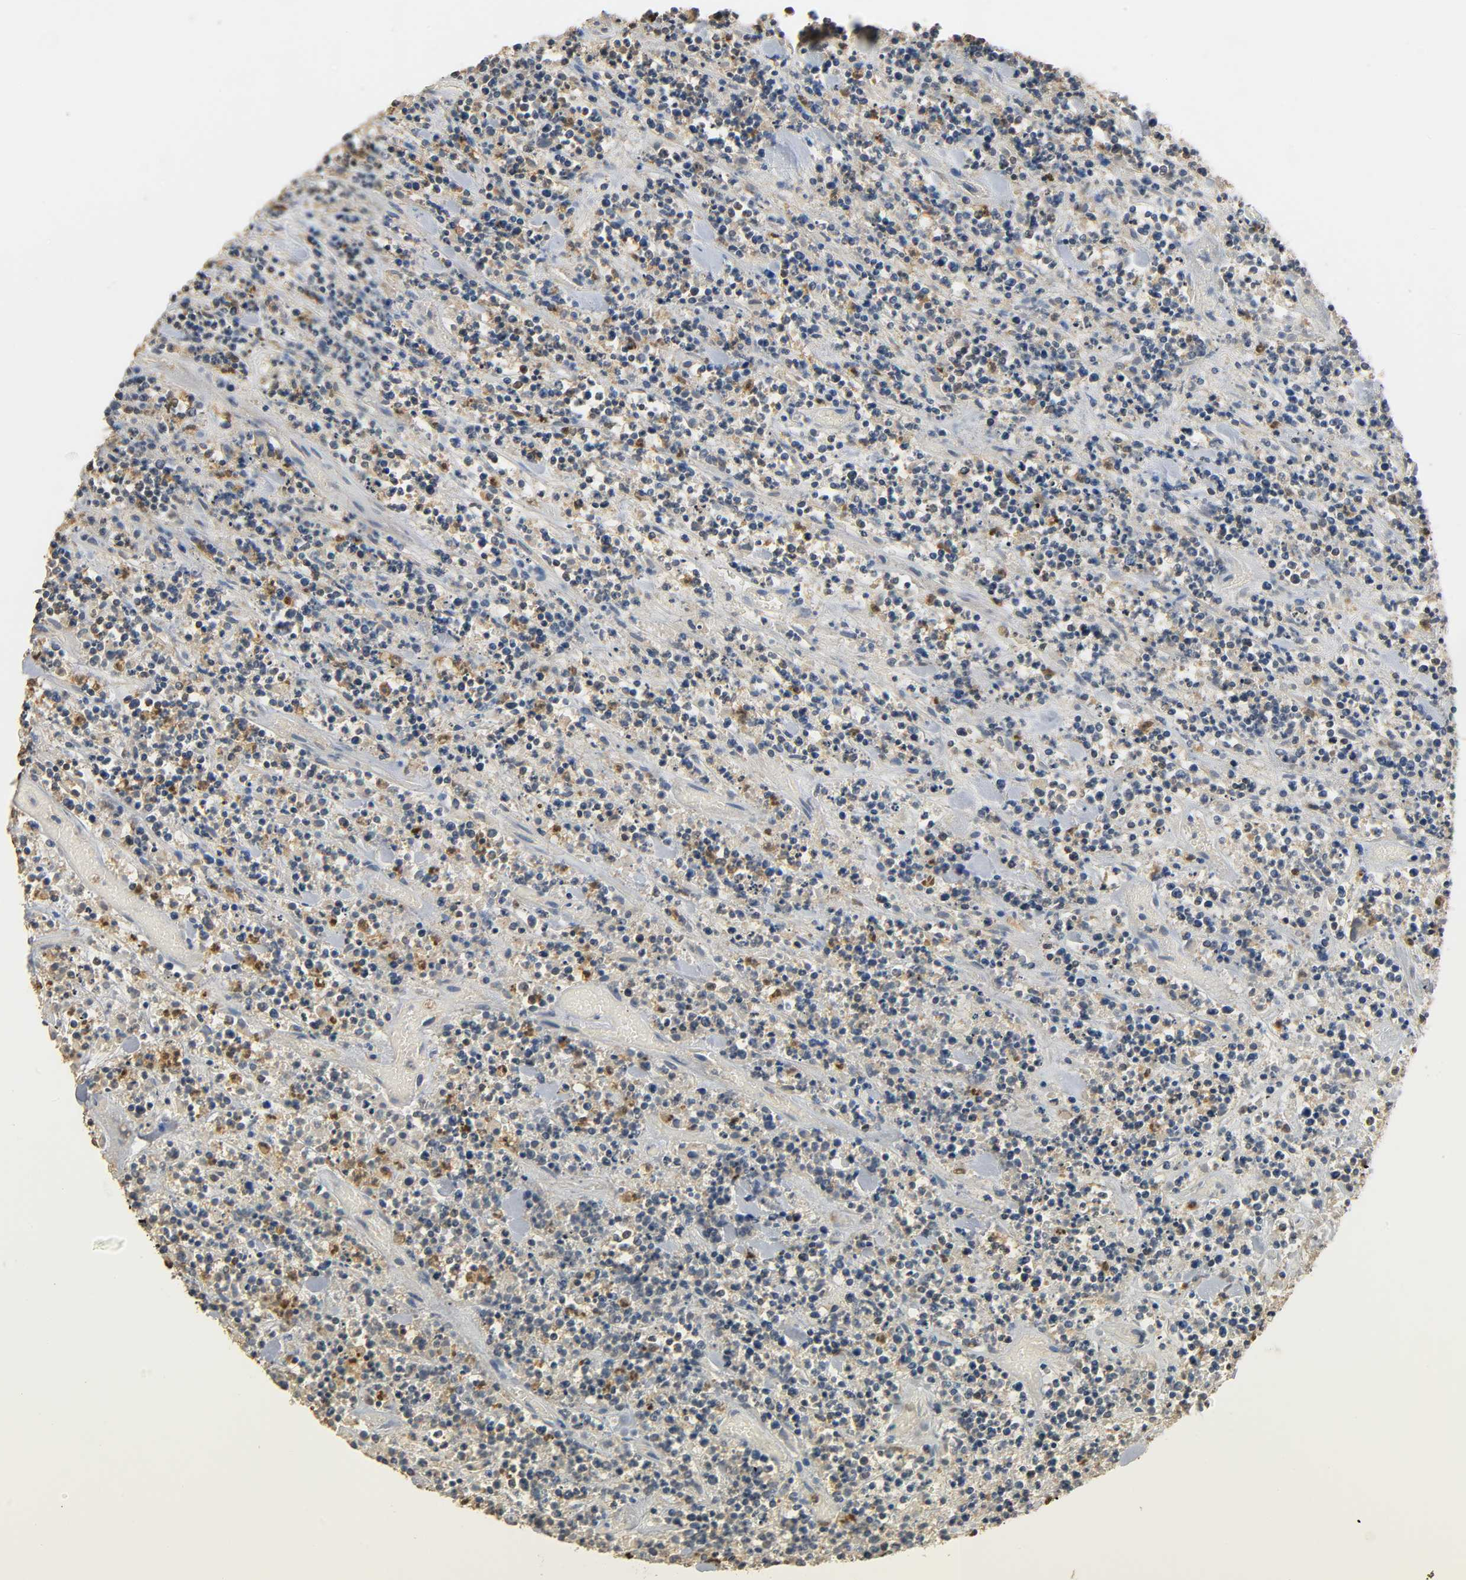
{"staining": {"intensity": "moderate", "quantity": ">75%", "location": "cytoplasmic/membranous,nuclear"}, "tissue": "lymphoma", "cell_type": "Tumor cells", "image_type": "cancer", "snomed": [{"axis": "morphology", "description": "Malignant lymphoma, non-Hodgkin's type, High grade"}, {"axis": "topography", "description": "Soft tissue"}], "caption": "Brown immunohistochemical staining in human lymphoma shows moderate cytoplasmic/membranous and nuclear staining in about >75% of tumor cells.", "gene": "ZFPM2", "patient": {"sex": "male", "age": 18}}